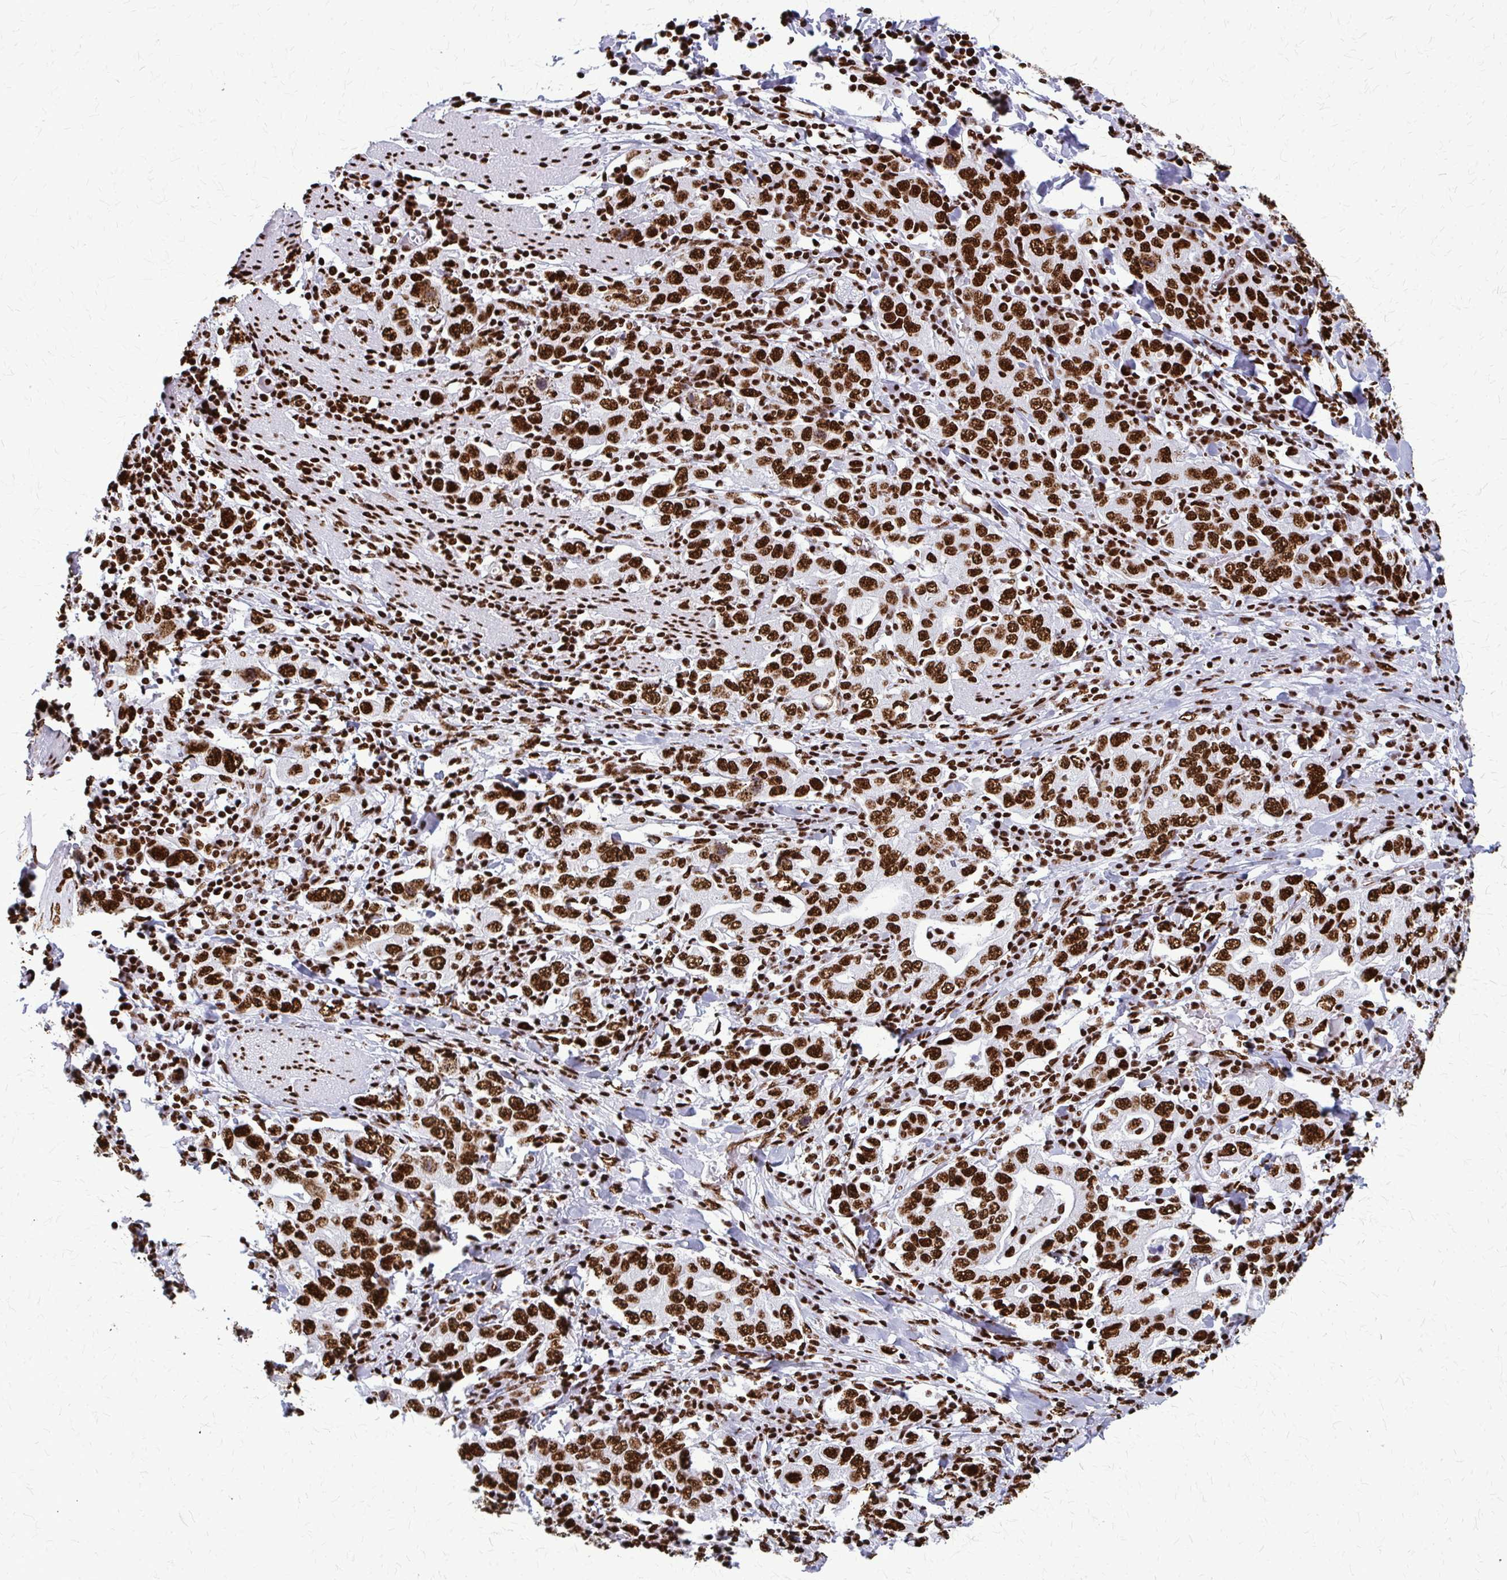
{"staining": {"intensity": "strong", "quantity": ">75%", "location": "nuclear"}, "tissue": "stomach cancer", "cell_type": "Tumor cells", "image_type": "cancer", "snomed": [{"axis": "morphology", "description": "Adenocarcinoma, NOS"}, {"axis": "topography", "description": "Stomach, upper"}, {"axis": "topography", "description": "Stomach"}], "caption": "IHC micrograph of neoplastic tissue: stomach cancer stained using immunohistochemistry (IHC) shows high levels of strong protein expression localized specifically in the nuclear of tumor cells, appearing as a nuclear brown color.", "gene": "SFPQ", "patient": {"sex": "male", "age": 62}}